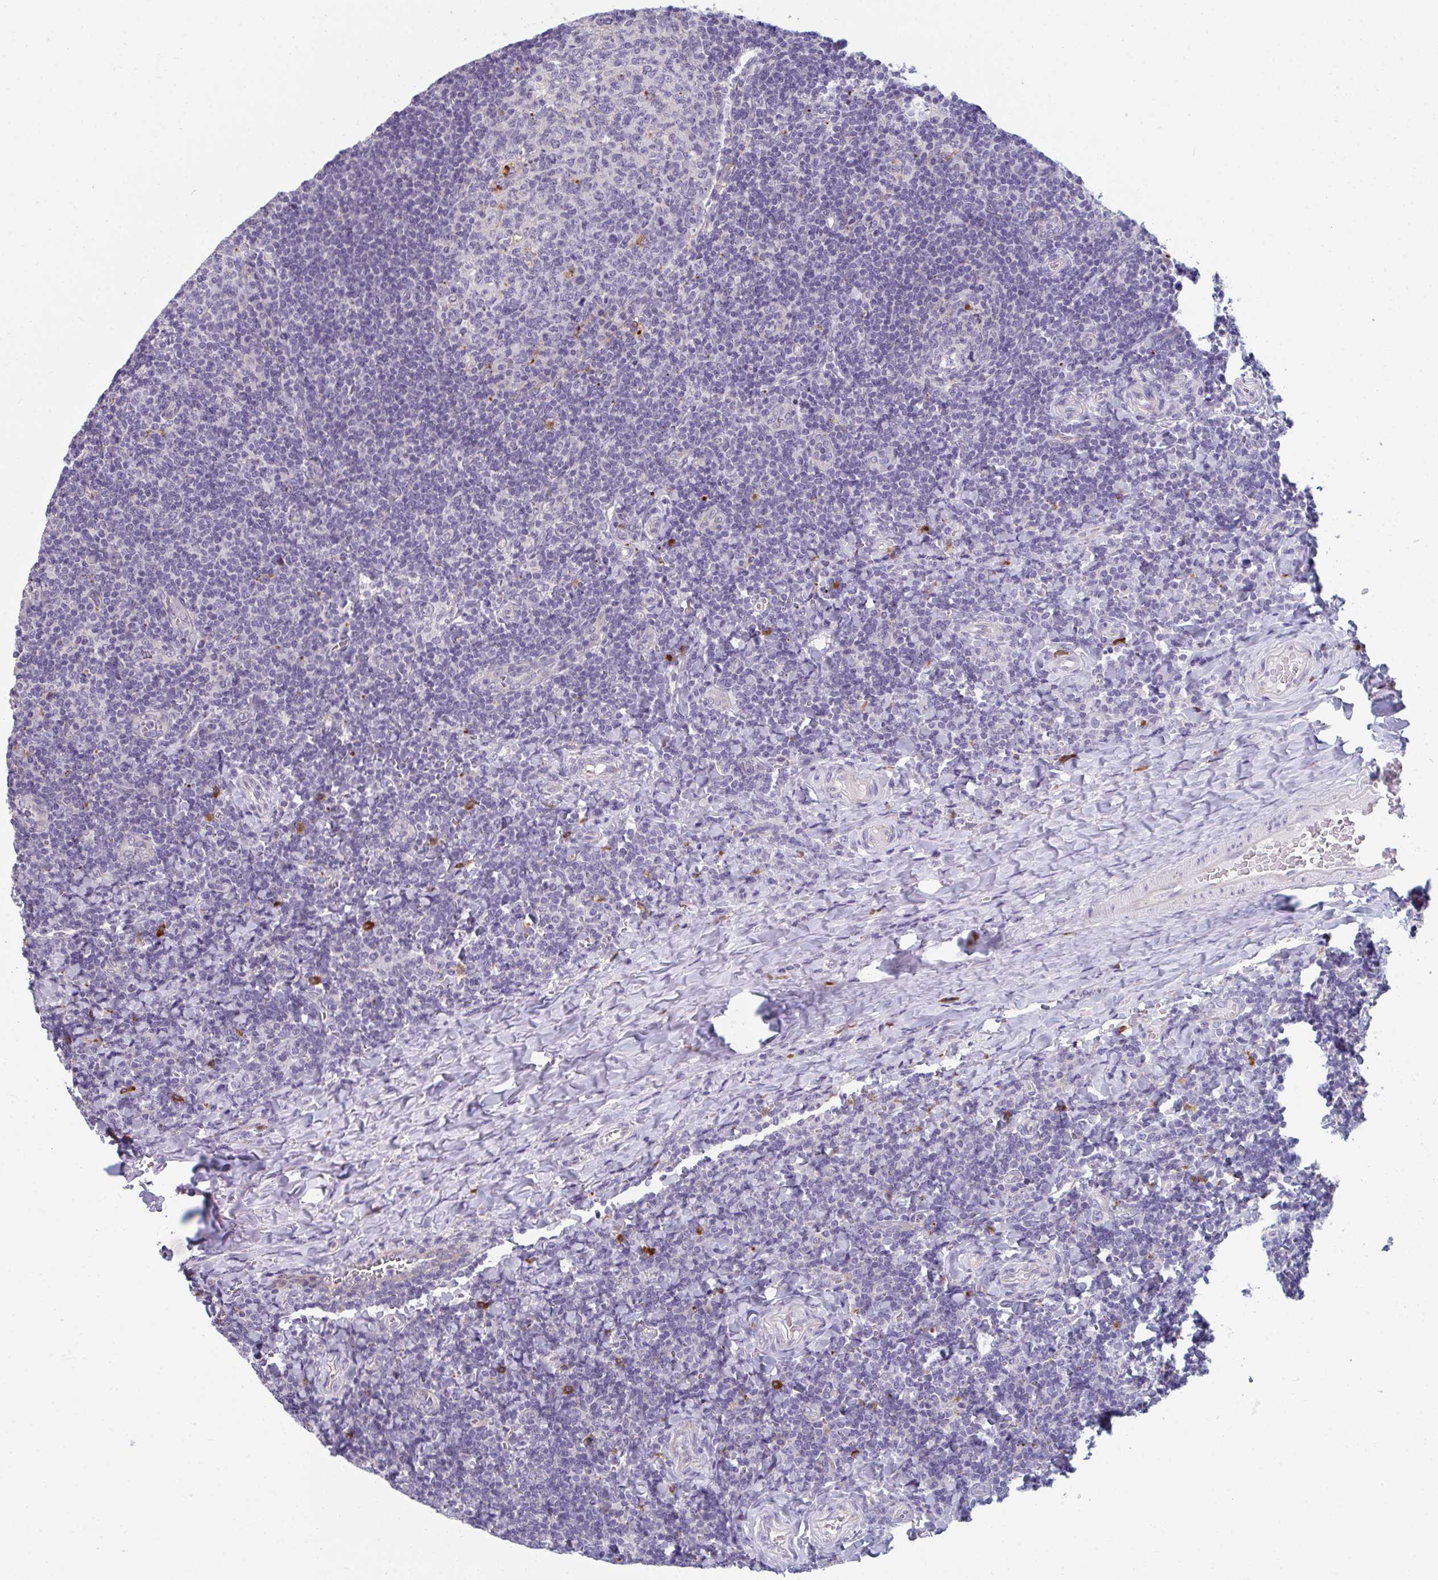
{"staining": {"intensity": "moderate", "quantity": "<25%", "location": "cytoplasmic/membranous"}, "tissue": "tonsil", "cell_type": "Germinal center cells", "image_type": "normal", "snomed": [{"axis": "morphology", "description": "Normal tissue, NOS"}, {"axis": "topography", "description": "Tonsil"}], "caption": "Tonsil stained for a protein exhibits moderate cytoplasmic/membranous positivity in germinal center cells. Nuclei are stained in blue.", "gene": "EIF1AD", "patient": {"sex": "male", "age": 17}}